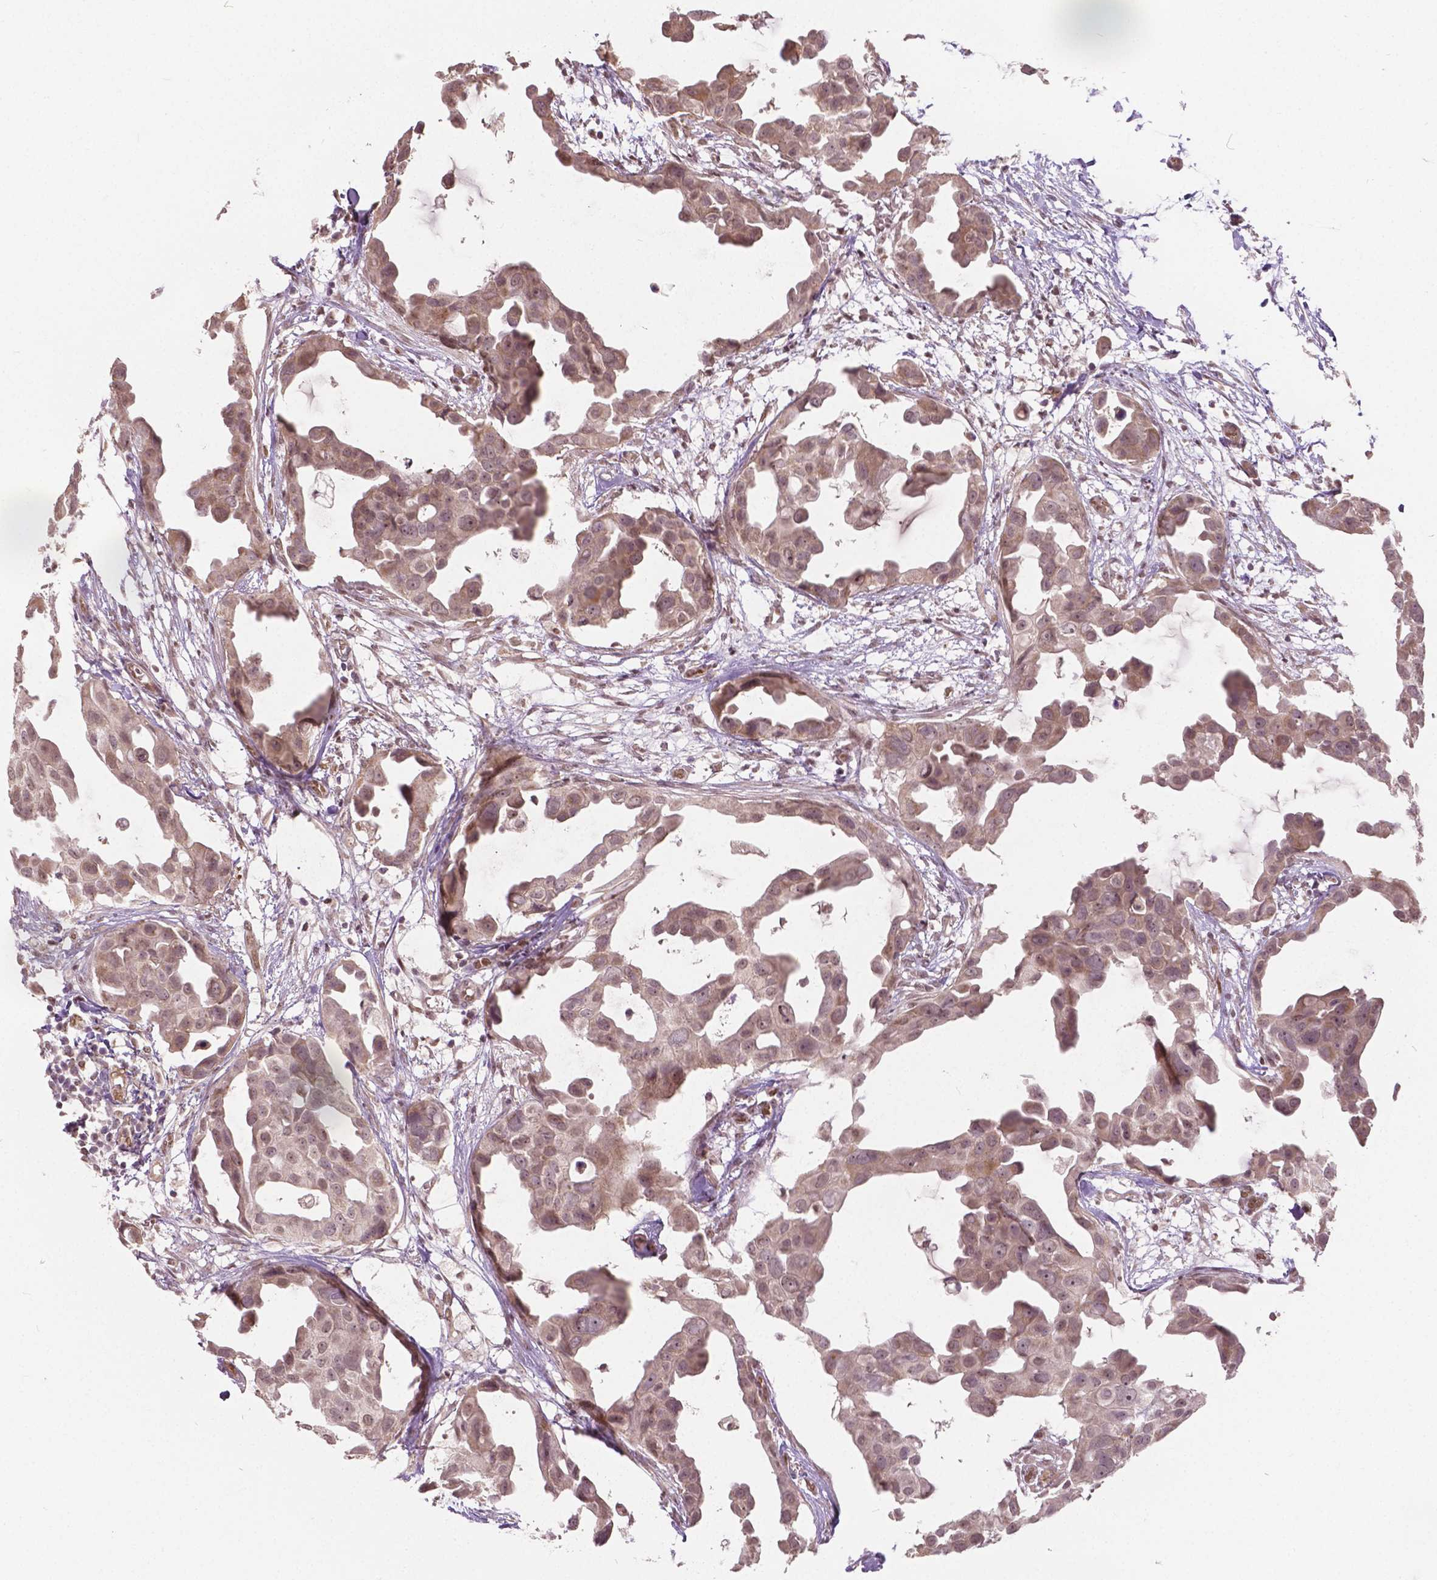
{"staining": {"intensity": "negative", "quantity": "none", "location": "none"}, "tissue": "breast cancer", "cell_type": "Tumor cells", "image_type": "cancer", "snomed": [{"axis": "morphology", "description": "Duct carcinoma"}, {"axis": "topography", "description": "Breast"}], "caption": "There is no significant expression in tumor cells of breast invasive ductal carcinoma.", "gene": "HMBOX1", "patient": {"sex": "female", "age": 38}}